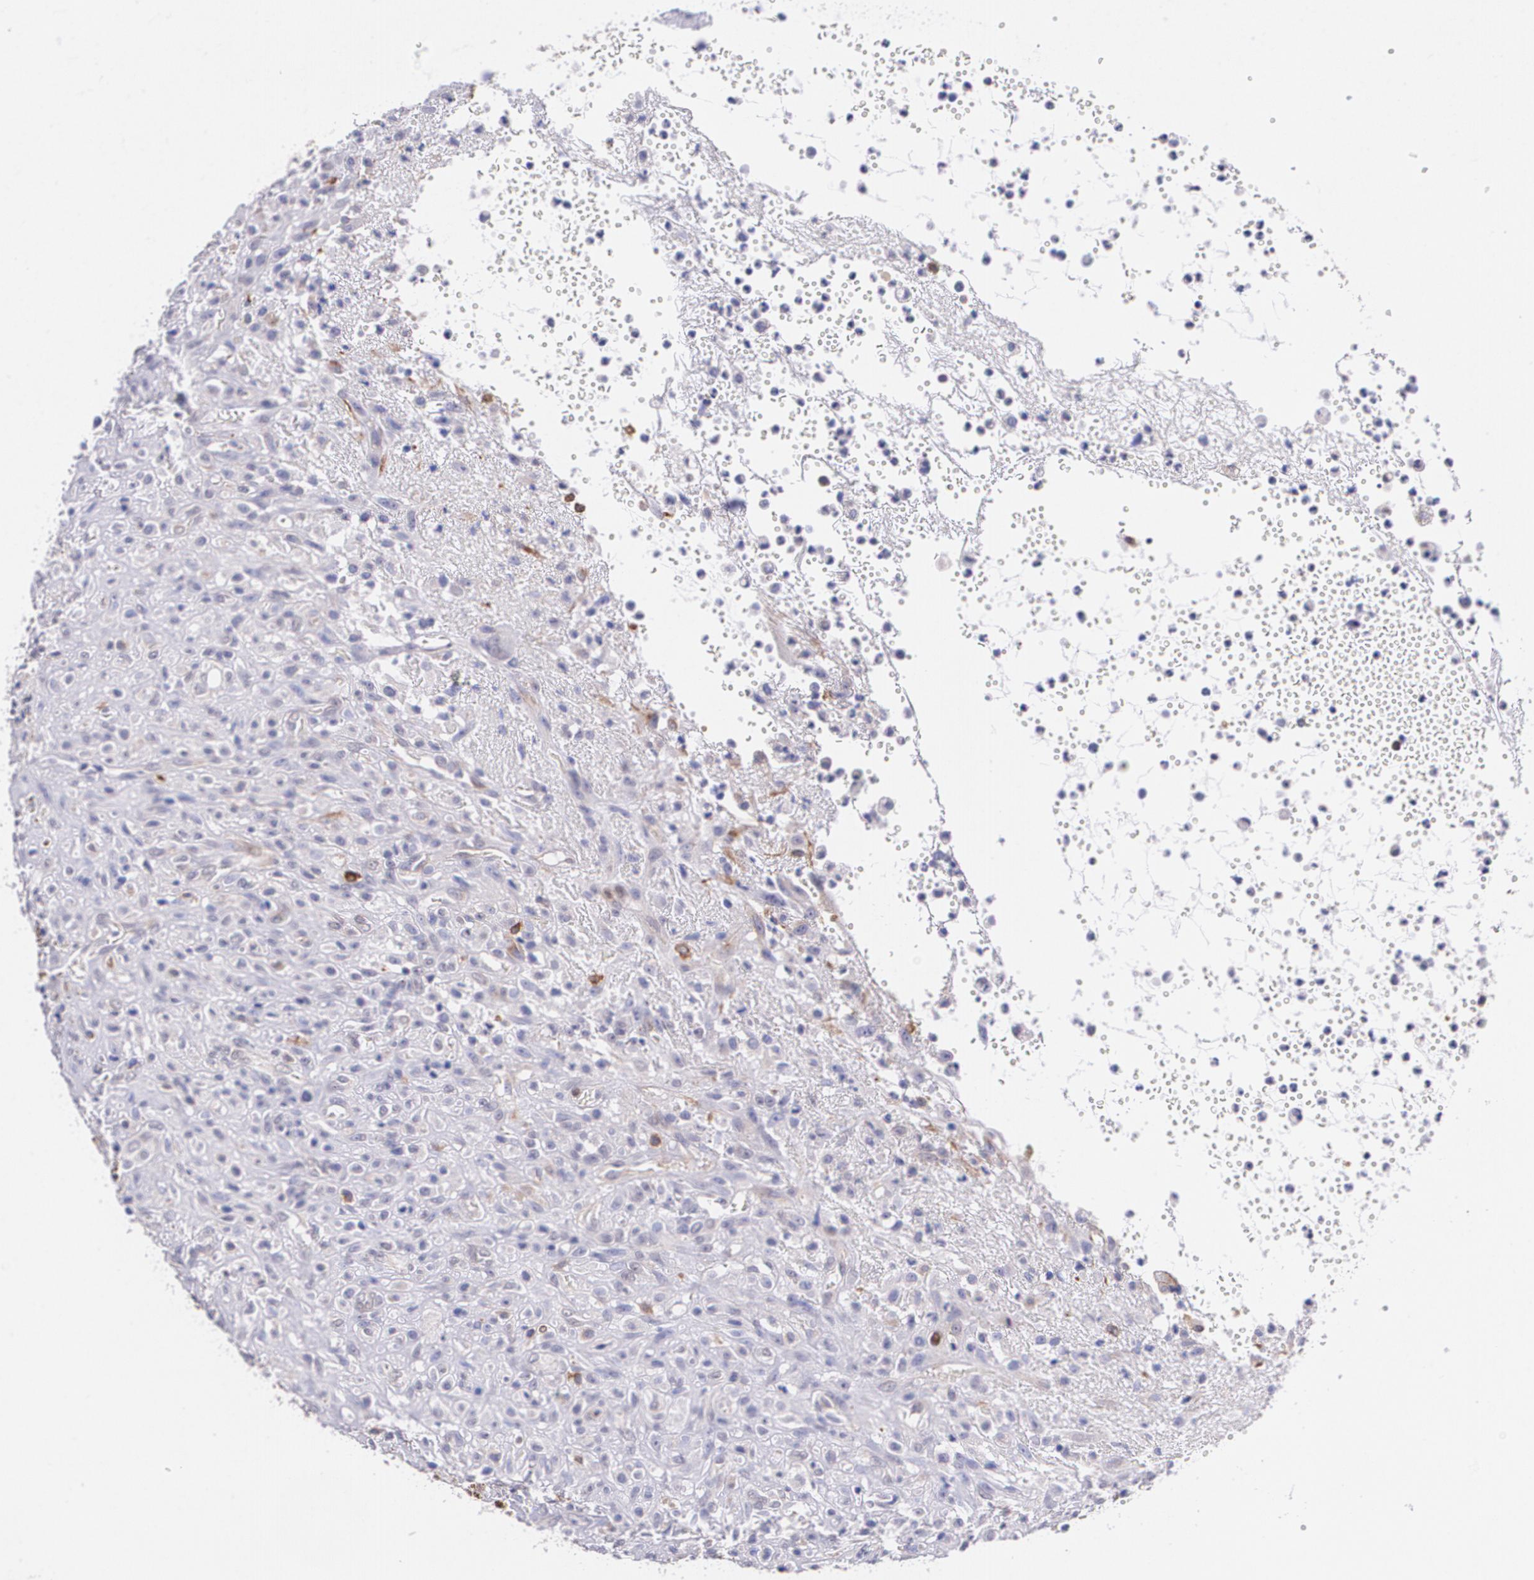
{"staining": {"intensity": "strong", "quantity": "<25%", "location": "cytoplasmic/membranous"}, "tissue": "glioma", "cell_type": "Tumor cells", "image_type": "cancer", "snomed": [{"axis": "morphology", "description": "Glioma, malignant, High grade"}, {"axis": "topography", "description": "Brain"}], "caption": "Immunohistochemistry (IHC) micrograph of neoplastic tissue: human malignant high-grade glioma stained using immunohistochemistry (IHC) shows medium levels of strong protein expression localized specifically in the cytoplasmic/membranous of tumor cells, appearing as a cytoplasmic/membranous brown color.", "gene": "RTN1", "patient": {"sex": "male", "age": 66}}